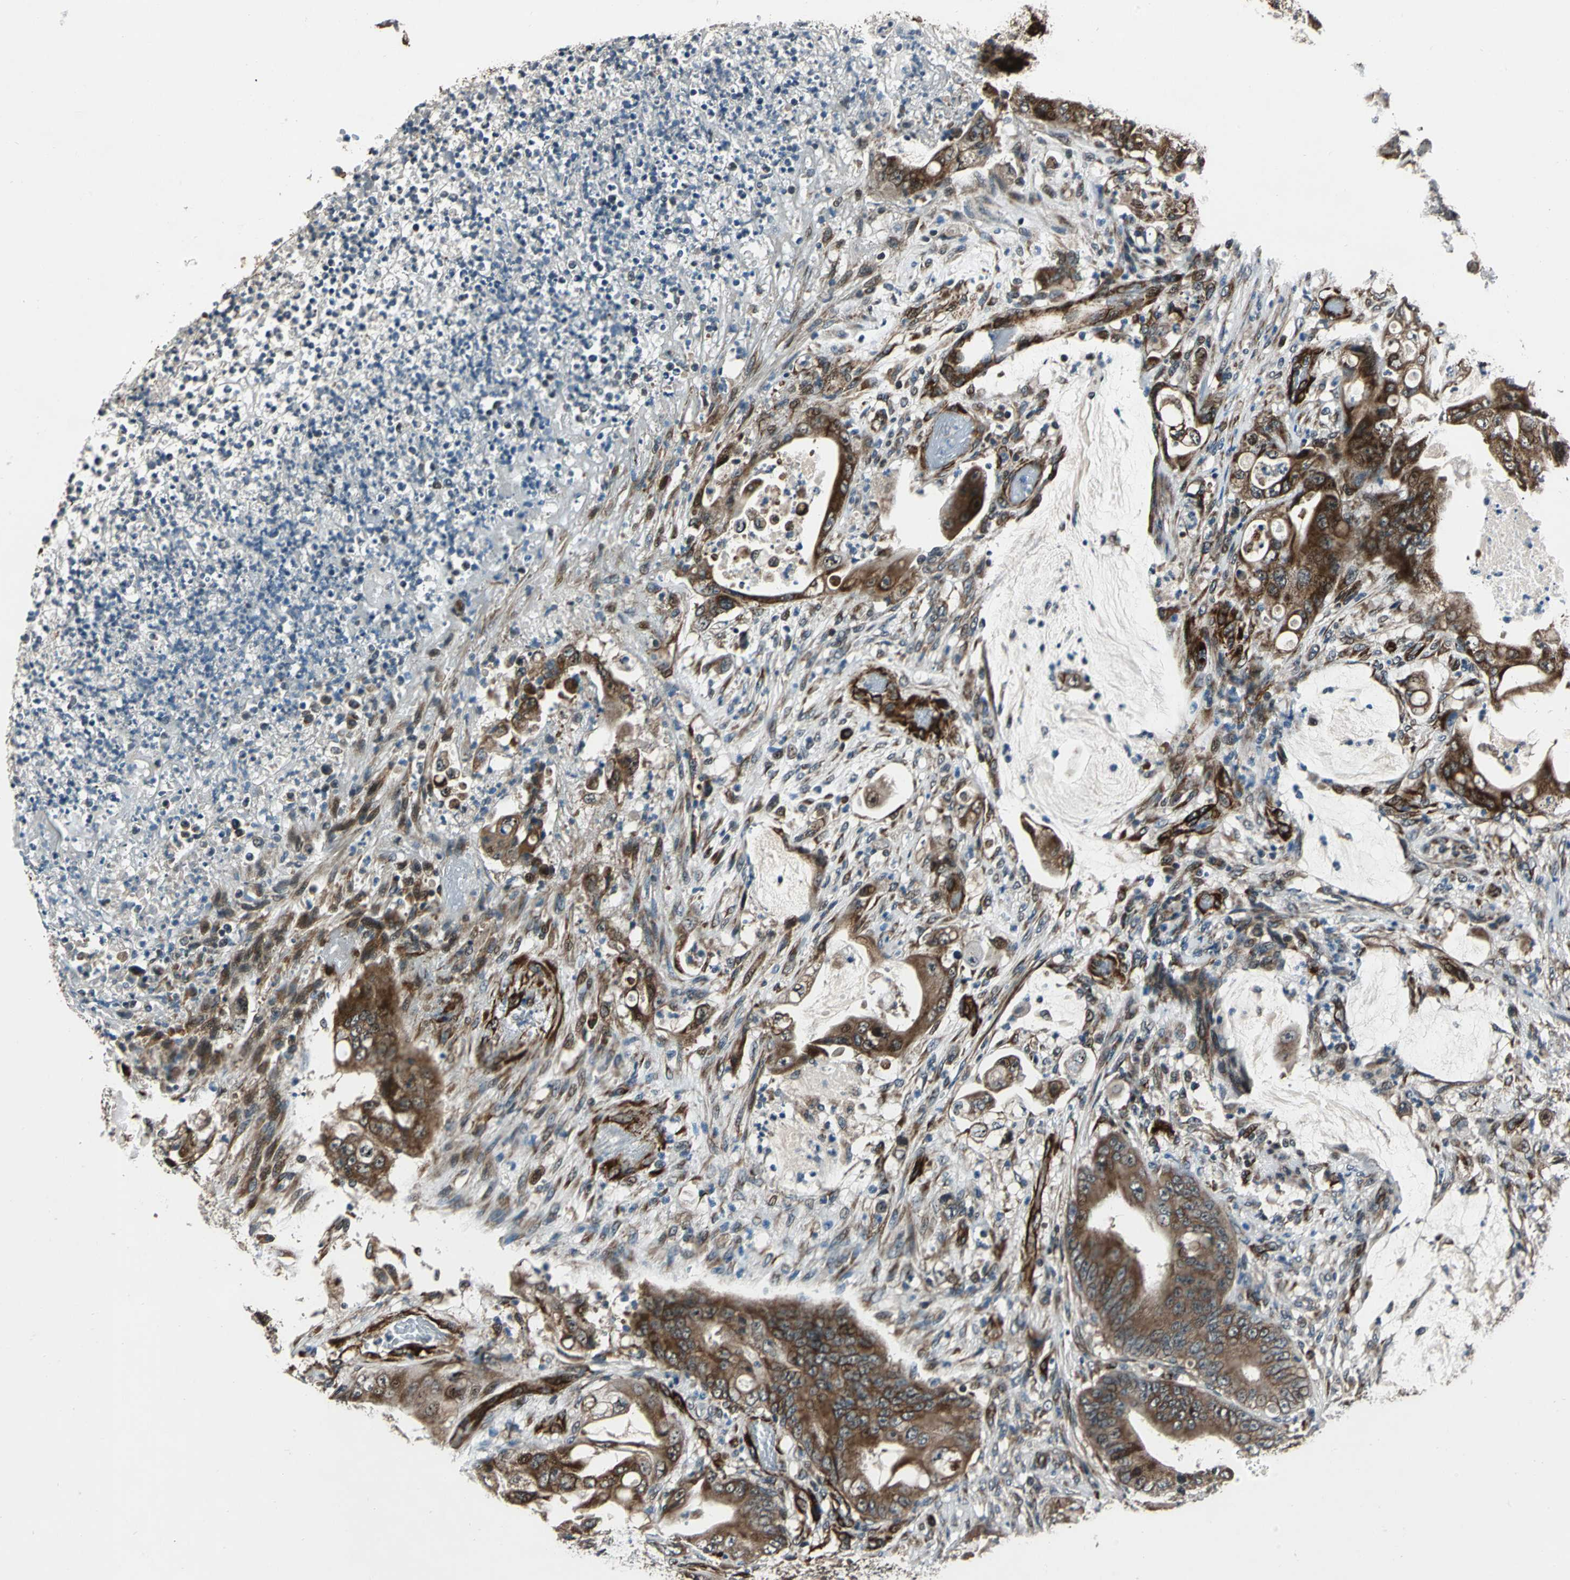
{"staining": {"intensity": "strong", "quantity": ">75%", "location": "cytoplasmic/membranous"}, "tissue": "stomach cancer", "cell_type": "Tumor cells", "image_type": "cancer", "snomed": [{"axis": "morphology", "description": "Adenocarcinoma, NOS"}, {"axis": "topography", "description": "Stomach"}], "caption": "Brown immunohistochemical staining in stomach adenocarcinoma demonstrates strong cytoplasmic/membranous staining in about >75% of tumor cells.", "gene": "EXD2", "patient": {"sex": "female", "age": 73}}